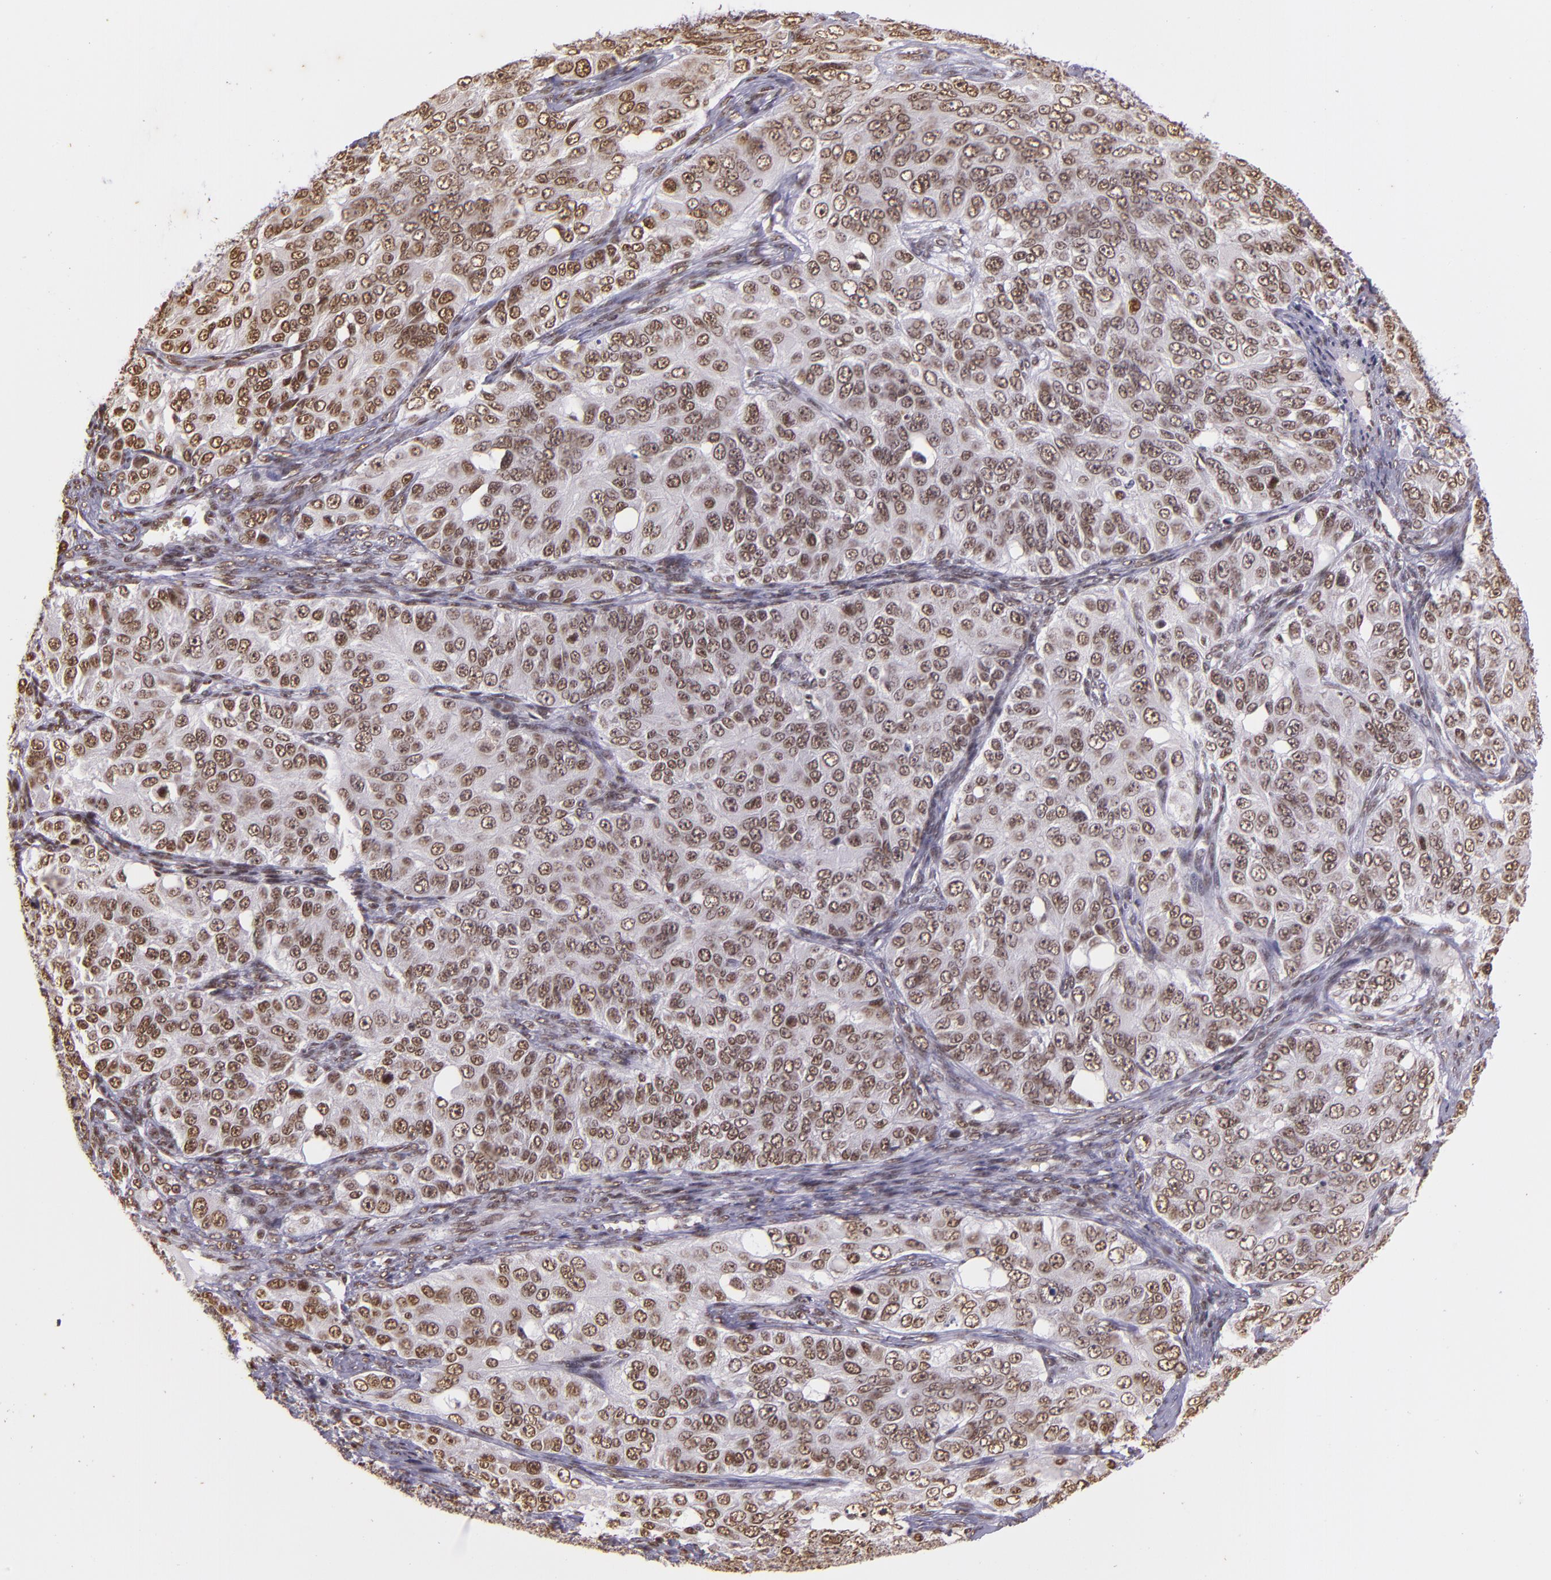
{"staining": {"intensity": "moderate", "quantity": ">75%", "location": "nuclear"}, "tissue": "ovarian cancer", "cell_type": "Tumor cells", "image_type": "cancer", "snomed": [{"axis": "morphology", "description": "Carcinoma, endometroid"}, {"axis": "topography", "description": "Ovary"}], "caption": "High-magnification brightfield microscopy of ovarian endometroid carcinoma stained with DAB (brown) and counterstained with hematoxylin (blue). tumor cells exhibit moderate nuclear positivity is appreciated in about>75% of cells. (brown staining indicates protein expression, while blue staining denotes nuclei).", "gene": "USF1", "patient": {"sex": "female", "age": 51}}